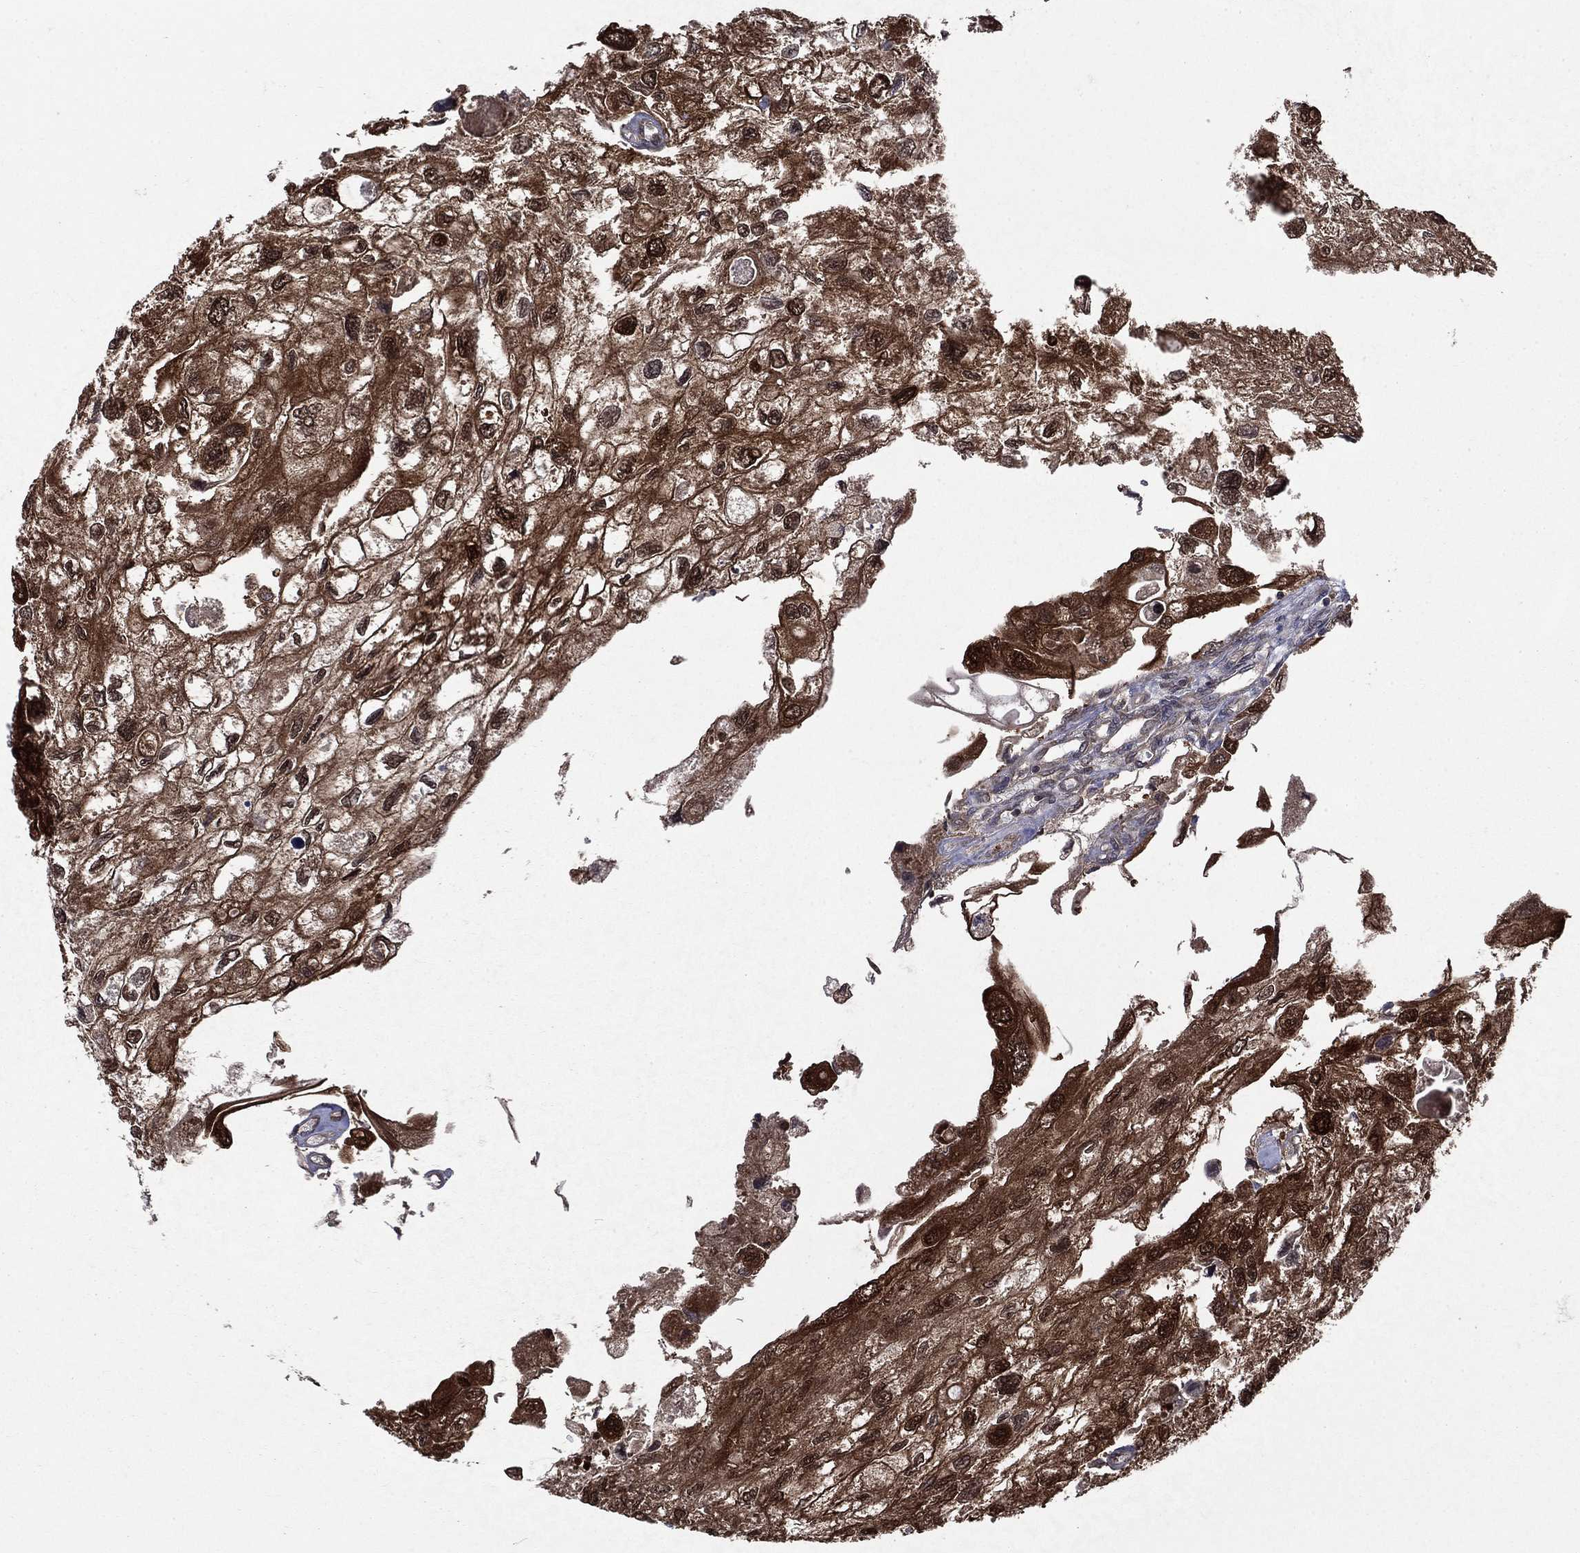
{"staining": {"intensity": "strong", "quantity": ">75%", "location": "cytoplasmic/membranous"}, "tissue": "urothelial cancer", "cell_type": "Tumor cells", "image_type": "cancer", "snomed": [{"axis": "morphology", "description": "Urothelial carcinoma, High grade"}, {"axis": "topography", "description": "Urinary bladder"}], "caption": "Immunohistochemical staining of human urothelial cancer reveals high levels of strong cytoplasmic/membranous positivity in about >75% of tumor cells. (DAB IHC with brightfield microscopy, high magnification).", "gene": "CACYBP", "patient": {"sex": "male", "age": 59}}